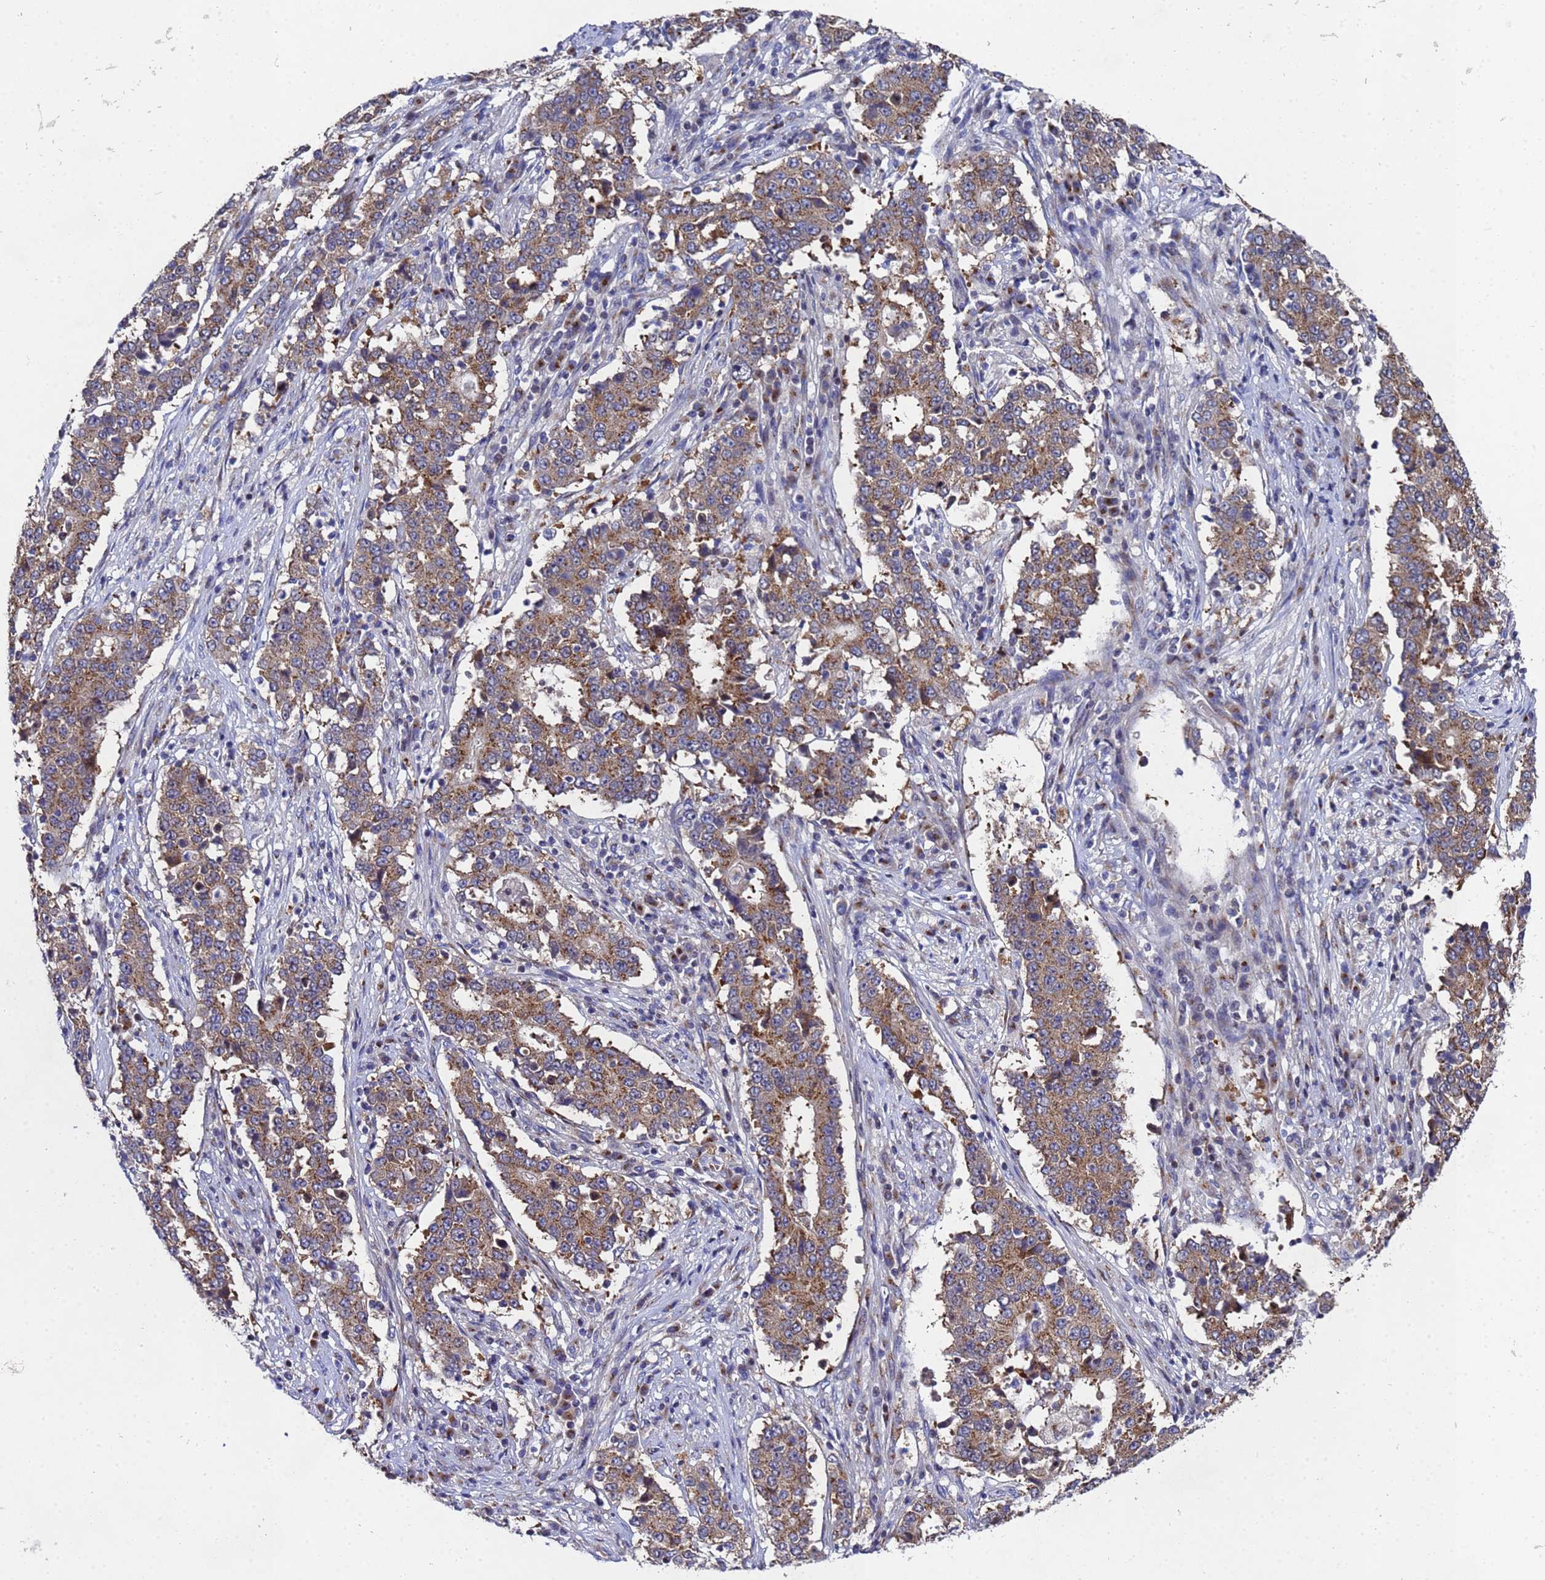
{"staining": {"intensity": "moderate", "quantity": ">75%", "location": "cytoplasmic/membranous"}, "tissue": "stomach cancer", "cell_type": "Tumor cells", "image_type": "cancer", "snomed": [{"axis": "morphology", "description": "Adenocarcinoma, NOS"}, {"axis": "topography", "description": "Stomach"}], "caption": "Immunohistochemical staining of human adenocarcinoma (stomach) displays moderate cytoplasmic/membranous protein expression in about >75% of tumor cells.", "gene": "NSUN6", "patient": {"sex": "male", "age": 59}}